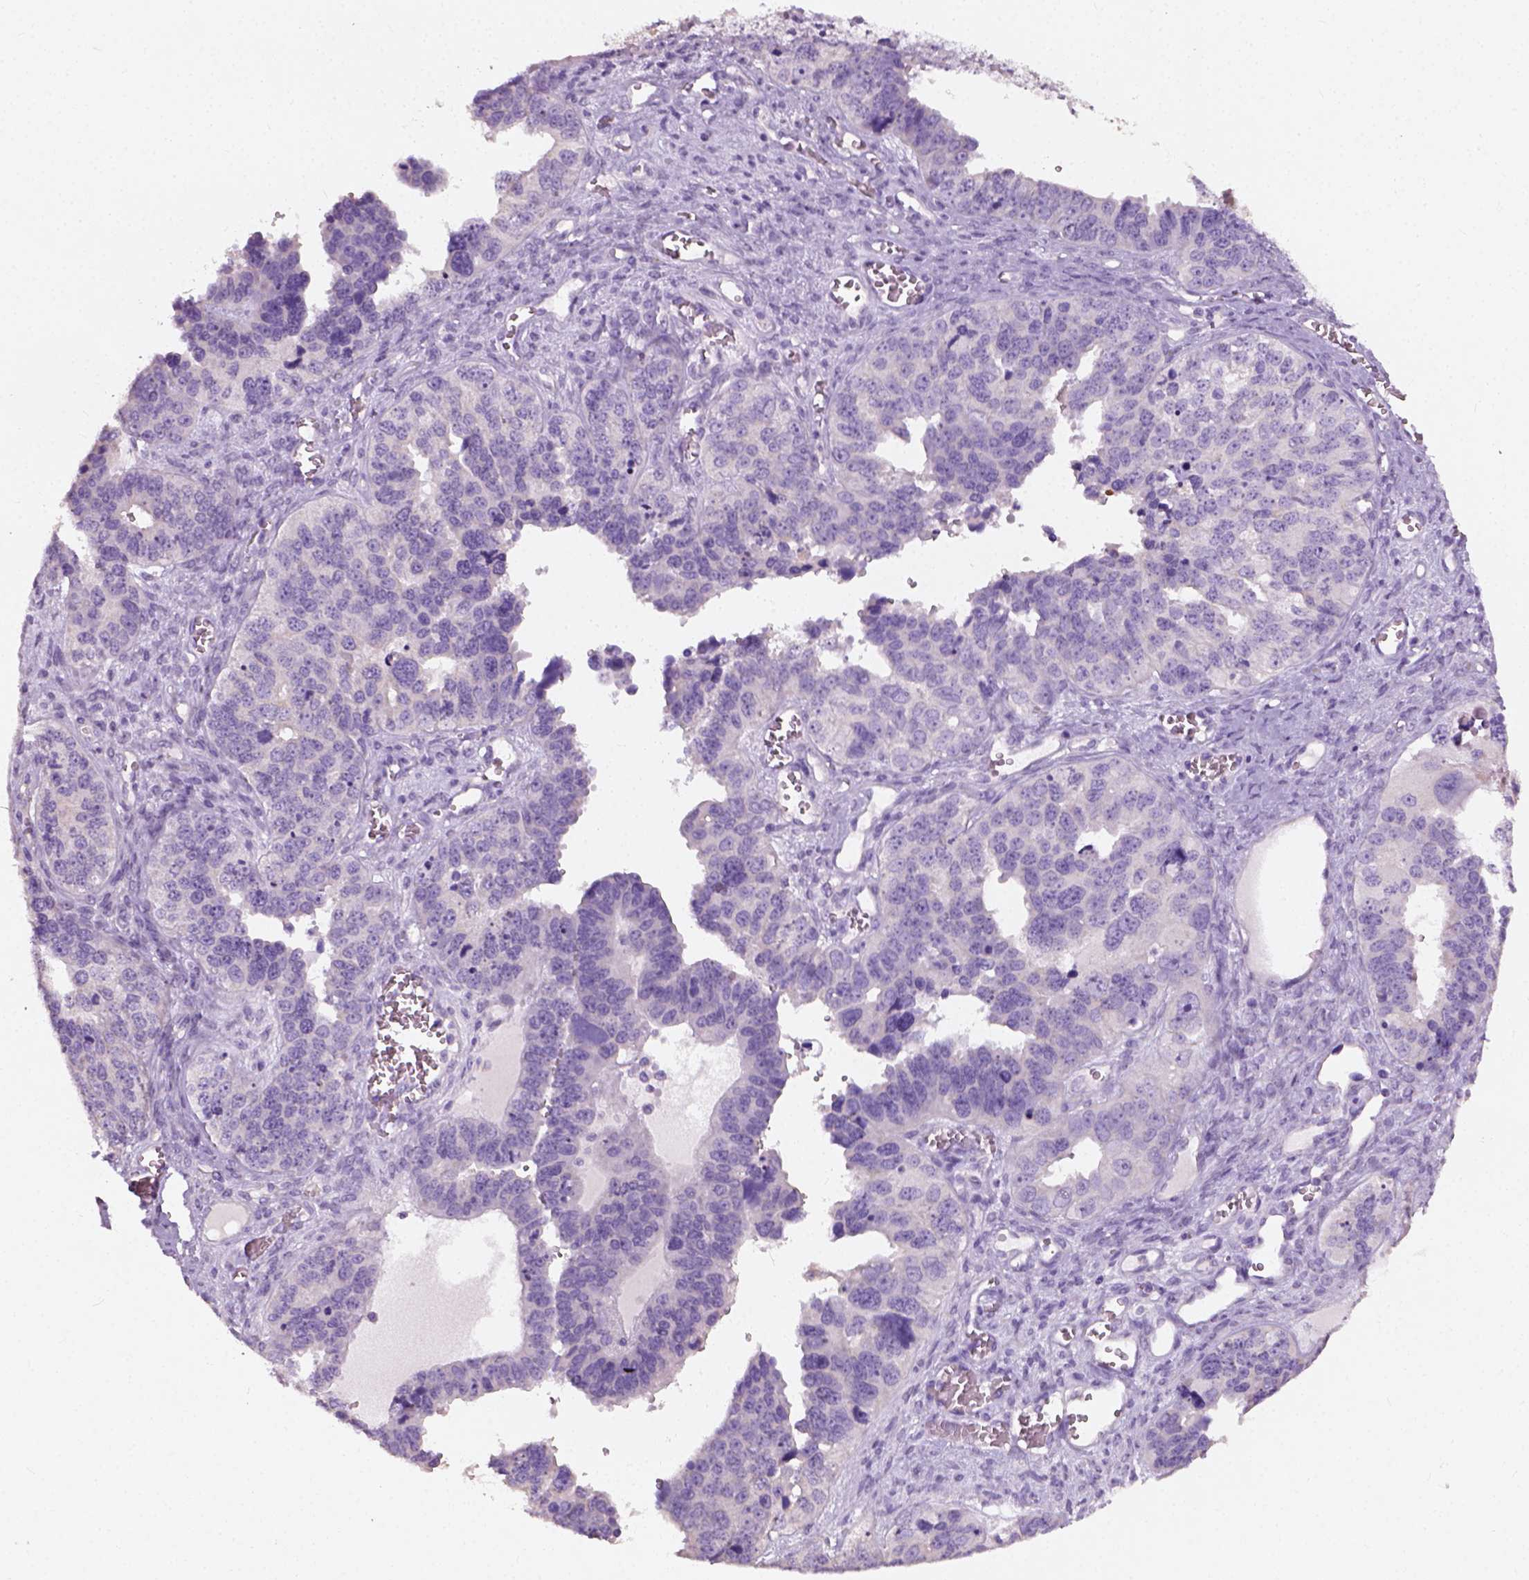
{"staining": {"intensity": "negative", "quantity": "none", "location": "none"}, "tissue": "ovarian cancer", "cell_type": "Tumor cells", "image_type": "cancer", "snomed": [{"axis": "morphology", "description": "Cystadenocarcinoma, serous, NOS"}, {"axis": "topography", "description": "Ovary"}], "caption": "There is no significant expression in tumor cells of ovarian serous cystadenocarcinoma.", "gene": "DHCR24", "patient": {"sex": "female", "age": 76}}